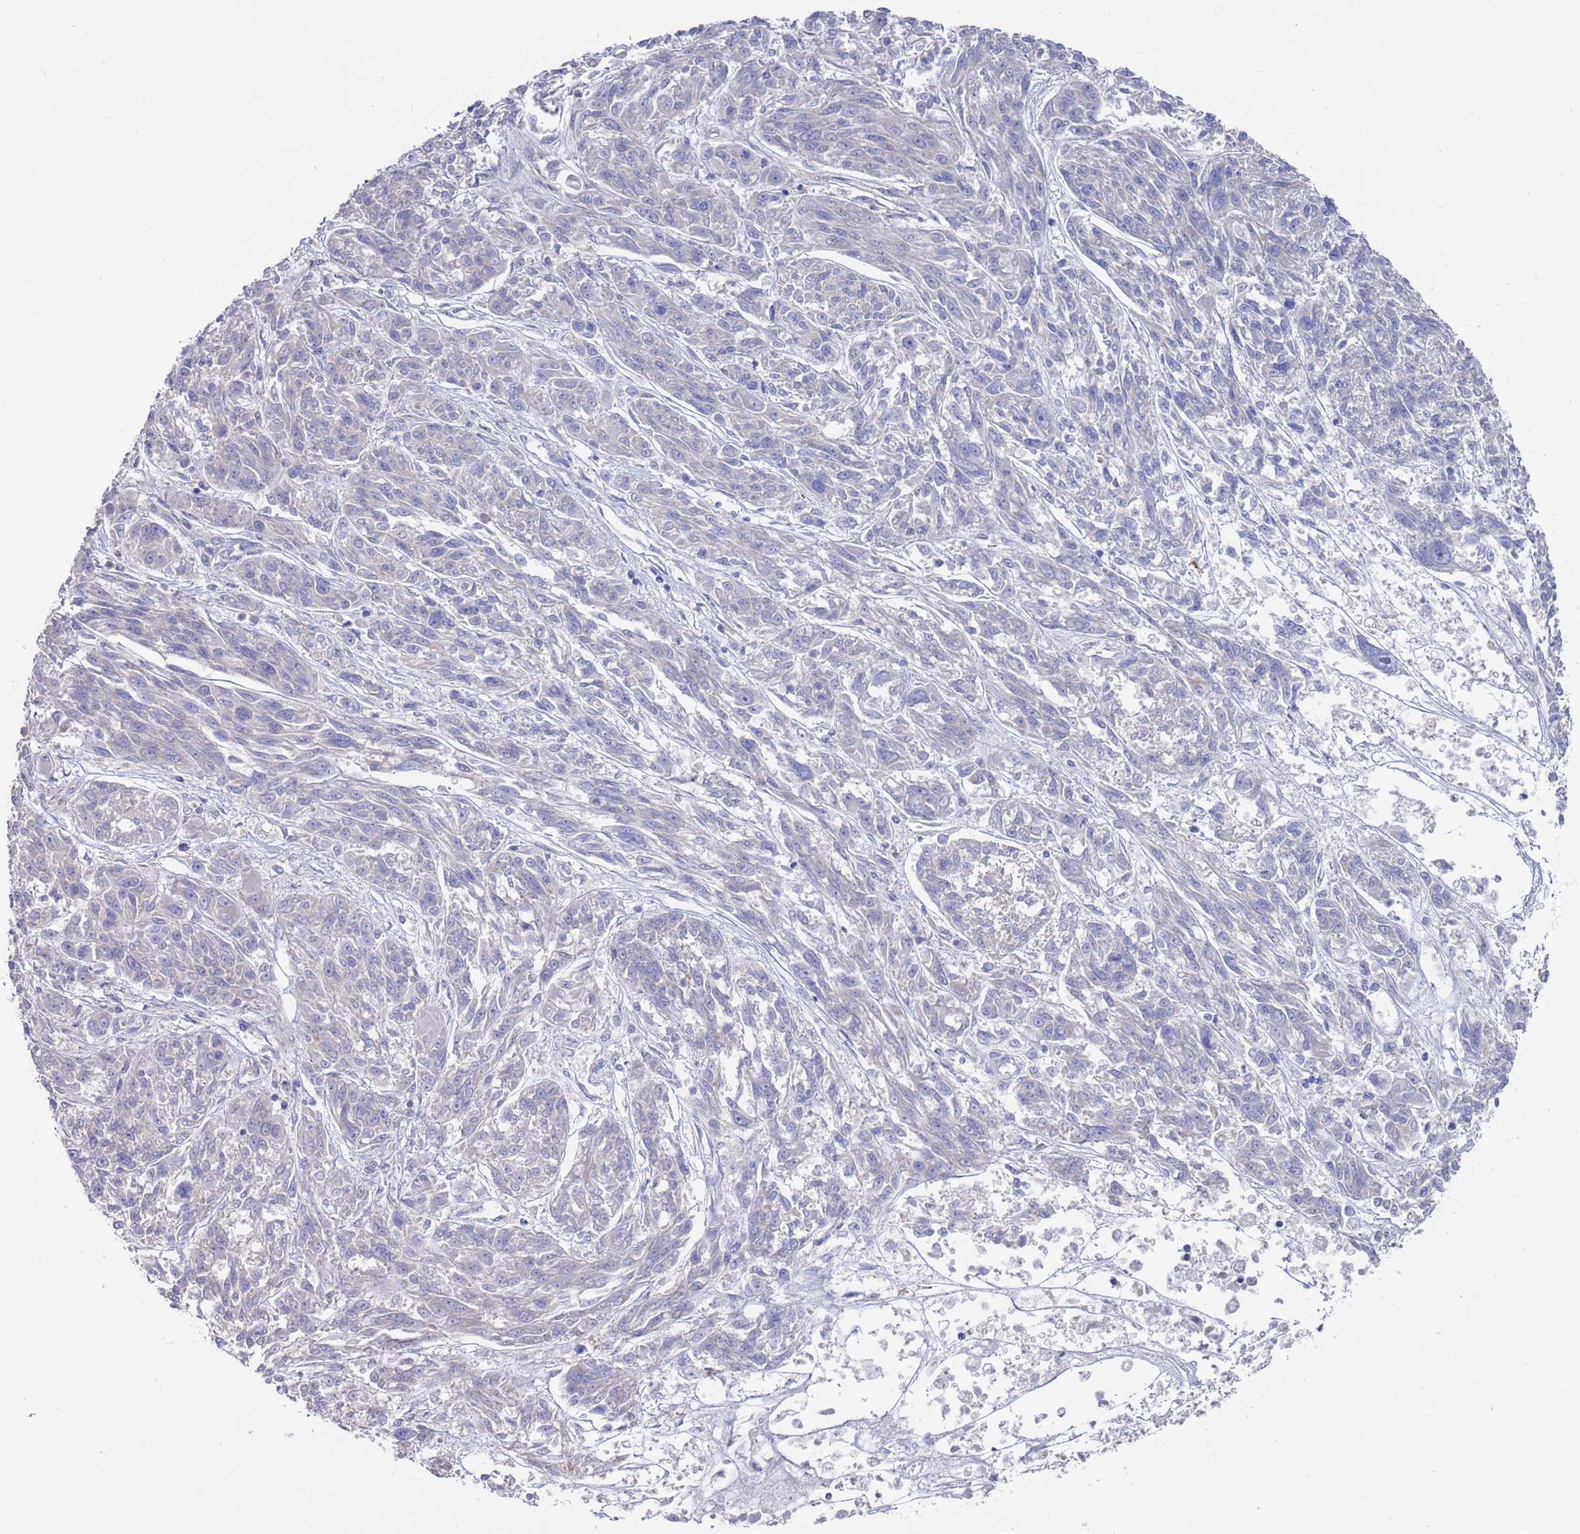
{"staining": {"intensity": "negative", "quantity": "none", "location": "none"}, "tissue": "melanoma", "cell_type": "Tumor cells", "image_type": "cancer", "snomed": [{"axis": "morphology", "description": "Malignant melanoma, NOS"}, {"axis": "topography", "description": "Skin"}], "caption": "Immunohistochemistry (IHC) micrograph of neoplastic tissue: human melanoma stained with DAB demonstrates no significant protein expression in tumor cells. (DAB (3,3'-diaminobenzidine) immunohistochemistry visualized using brightfield microscopy, high magnification).", "gene": "KRTCAP3", "patient": {"sex": "male", "age": 53}}